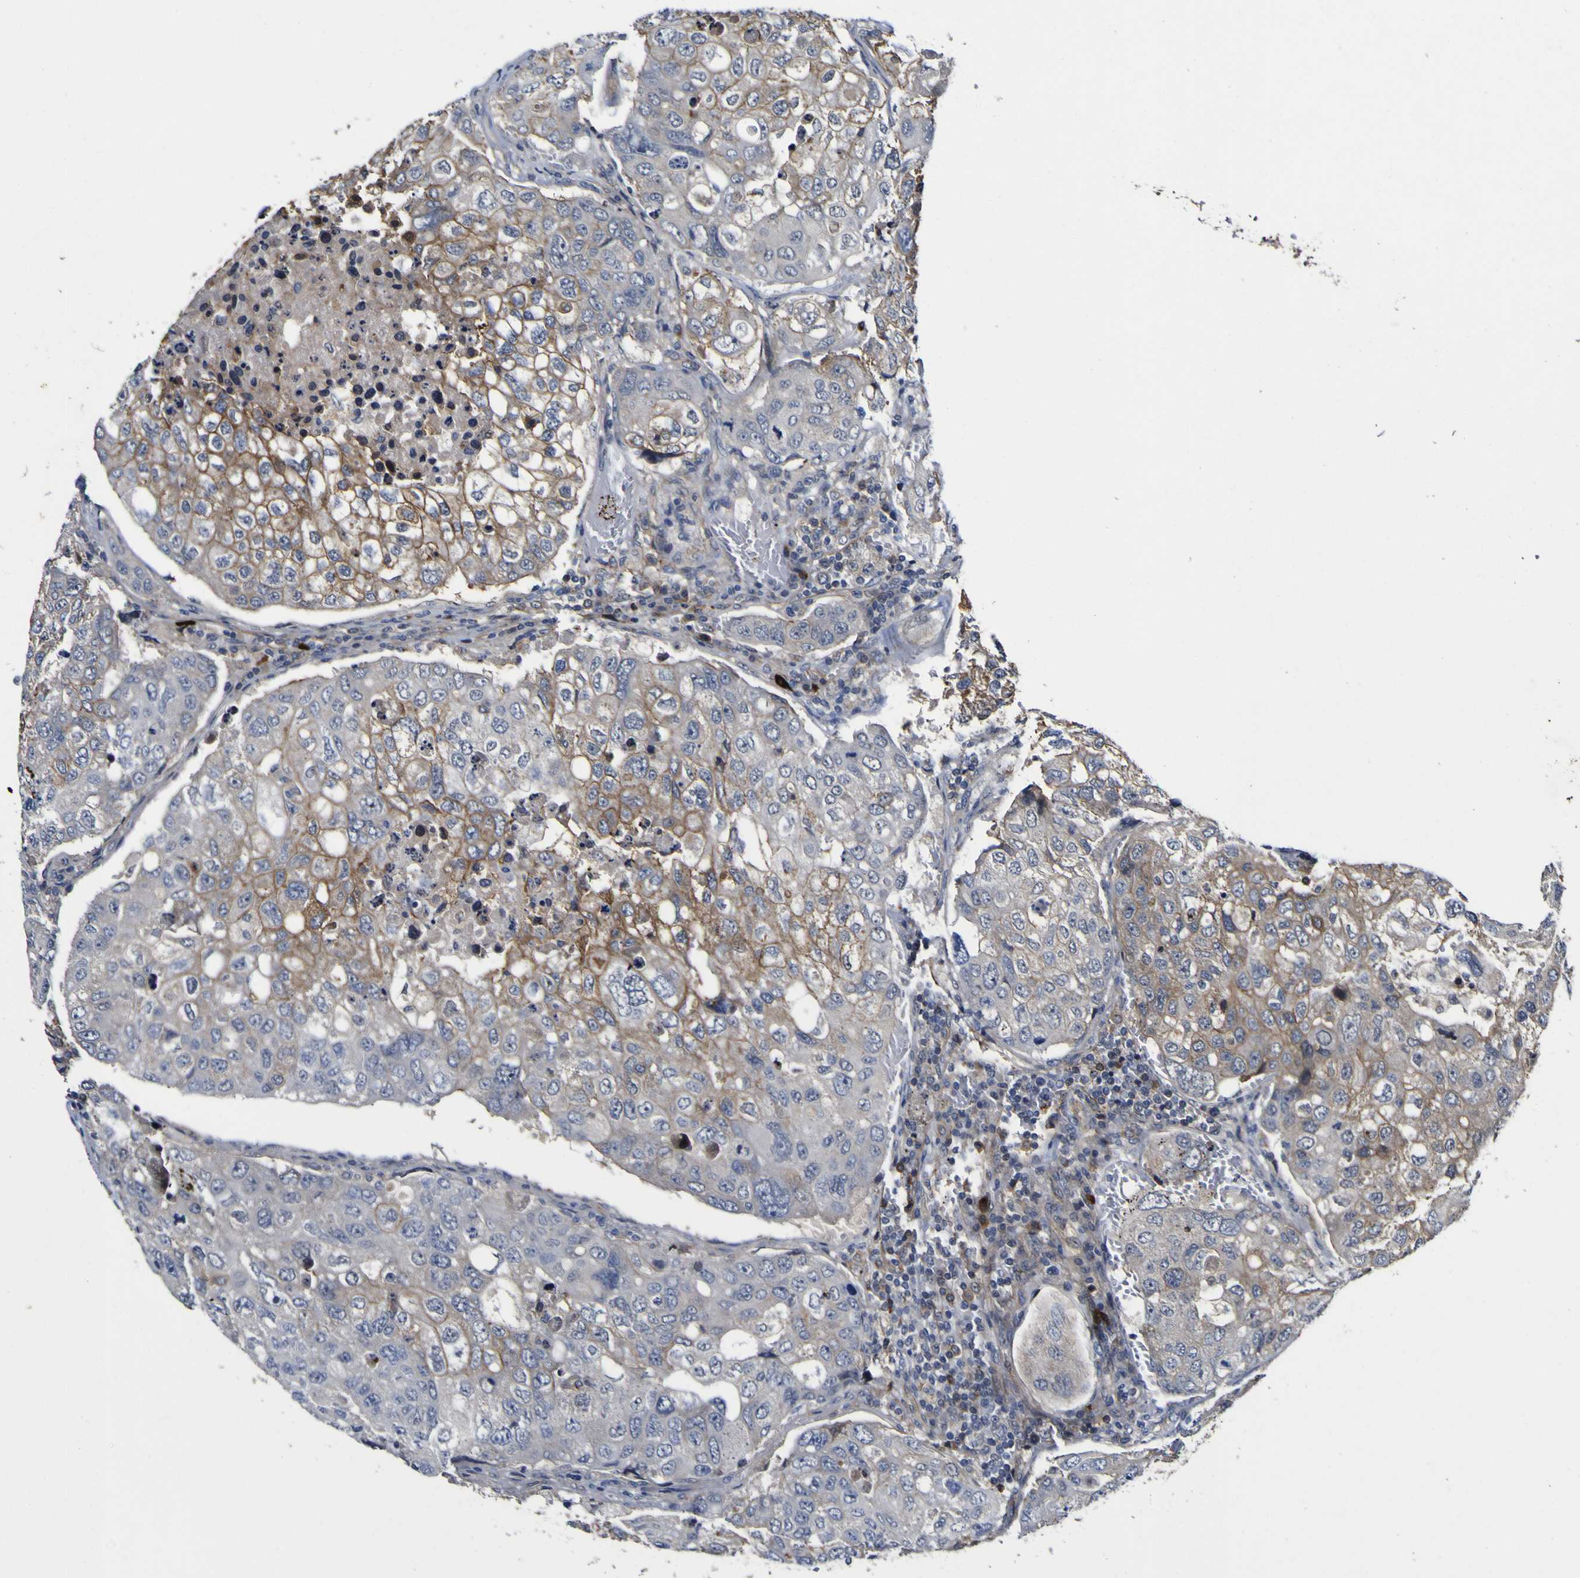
{"staining": {"intensity": "moderate", "quantity": "<25%", "location": "cytoplasmic/membranous"}, "tissue": "urothelial cancer", "cell_type": "Tumor cells", "image_type": "cancer", "snomed": [{"axis": "morphology", "description": "Urothelial carcinoma, High grade"}, {"axis": "topography", "description": "Lymph node"}, {"axis": "topography", "description": "Urinary bladder"}], "caption": "Protein staining of high-grade urothelial carcinoma tissue displays moderate cytoplasmic/membranous staining in approximately <25% of tumor cells.", "gene": "CCL2", "patient": {"sex": "male", "age": 51}}